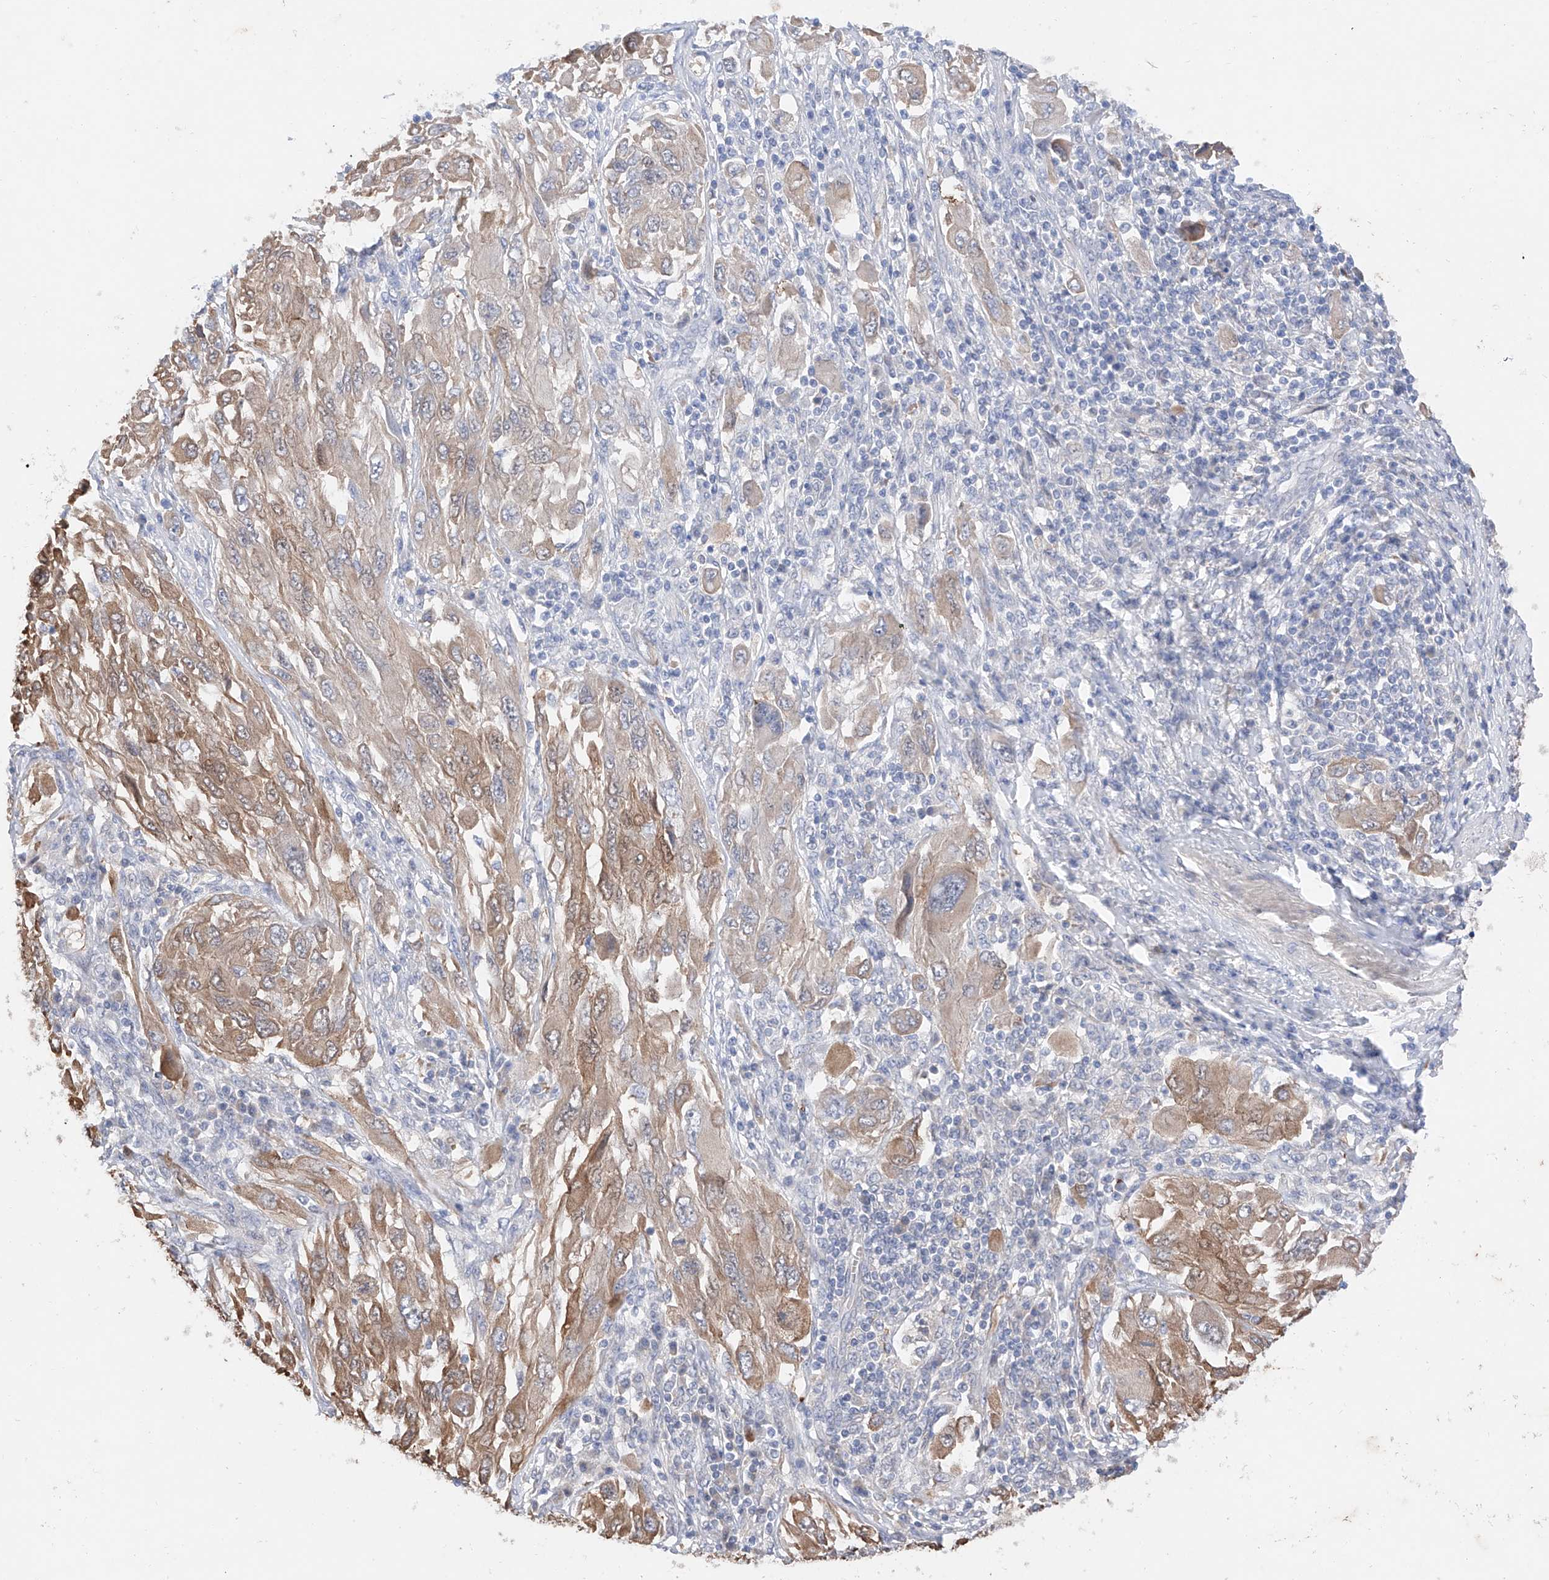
{"staining": {"intensity": "moderate", "quantity": "25%-75%", "location": "cytoplasmic/membranous"}, "tissue": "melanoma", "cell_type": "Tumor cells", "image_type": "cancer", "snomed": [{"axis": "morphology", "description": "Malignant melanoma, NOS"}, {"axis": "topography", "description": "Skin"}], "caption": "Melanoma tissue displays moderate cytoplasmic/membranous staining in approximately 25%-75% of tumor cells", "gene": "FUCA2", "patient": {"sex": "female", "age": 91}}